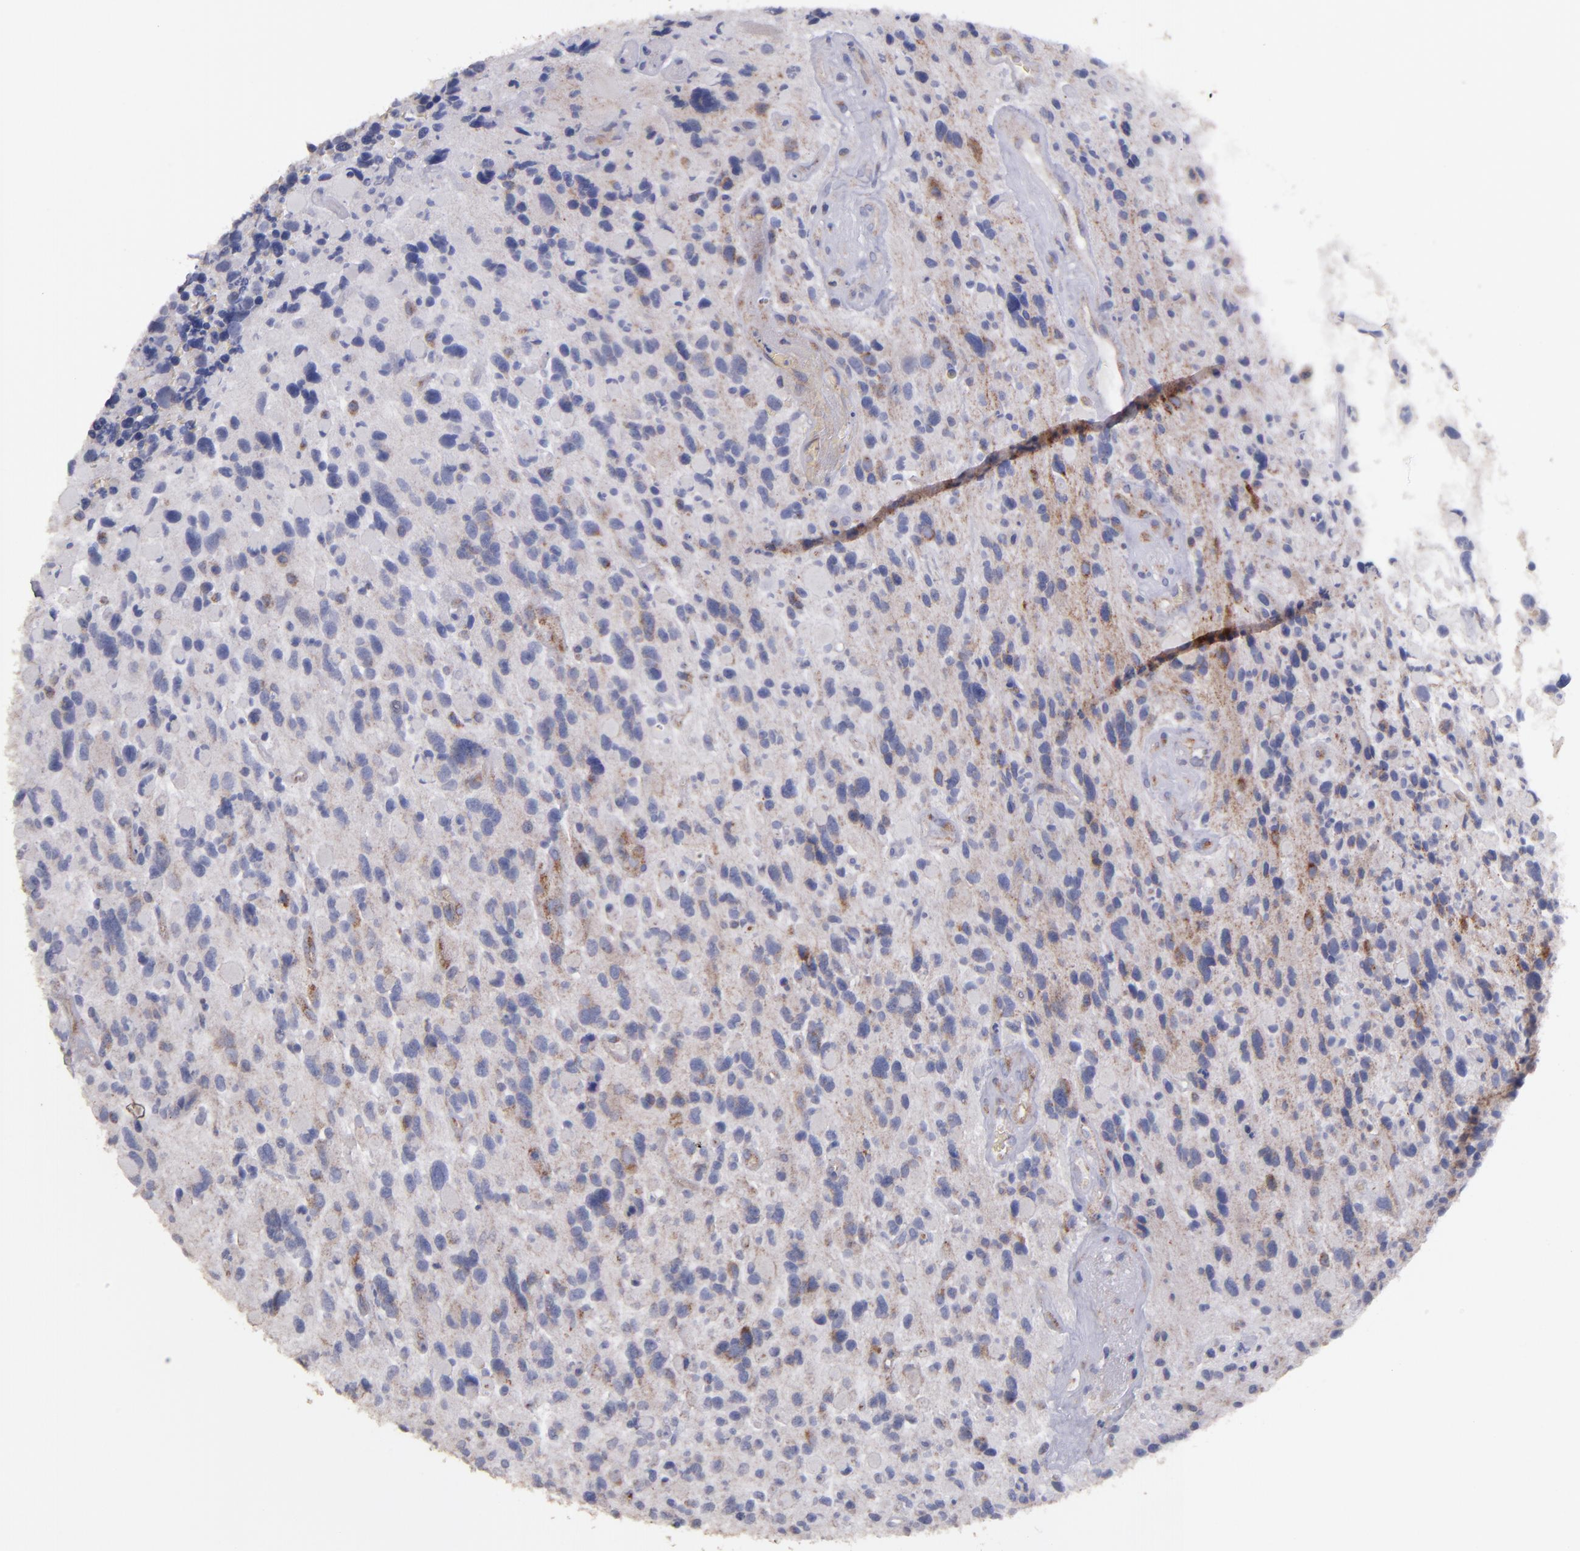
{"staining": {"intensity": "weak", "quantity": ">75%", "location": "cytoplasmic/membranous"}, "tissue": "glioma", "cell_type": "Tumor cells", "image_type": "cancer", "snomed": [{"axis": "morphology", "description": "Glioma, malignant, High grade"}, {"axis": "topography", "description": "Brain"}], "caption": "This micrograph demonstrates glioma stained with immunohistochemistry (IHC) to label a protein in brown. The cytoplasmic/membranous of tumor cells show weak positivity for the protein. Nuclei are counter-stained blue.", "gene": "CLTA", "patient": {"sex": "female", "age": 37}}